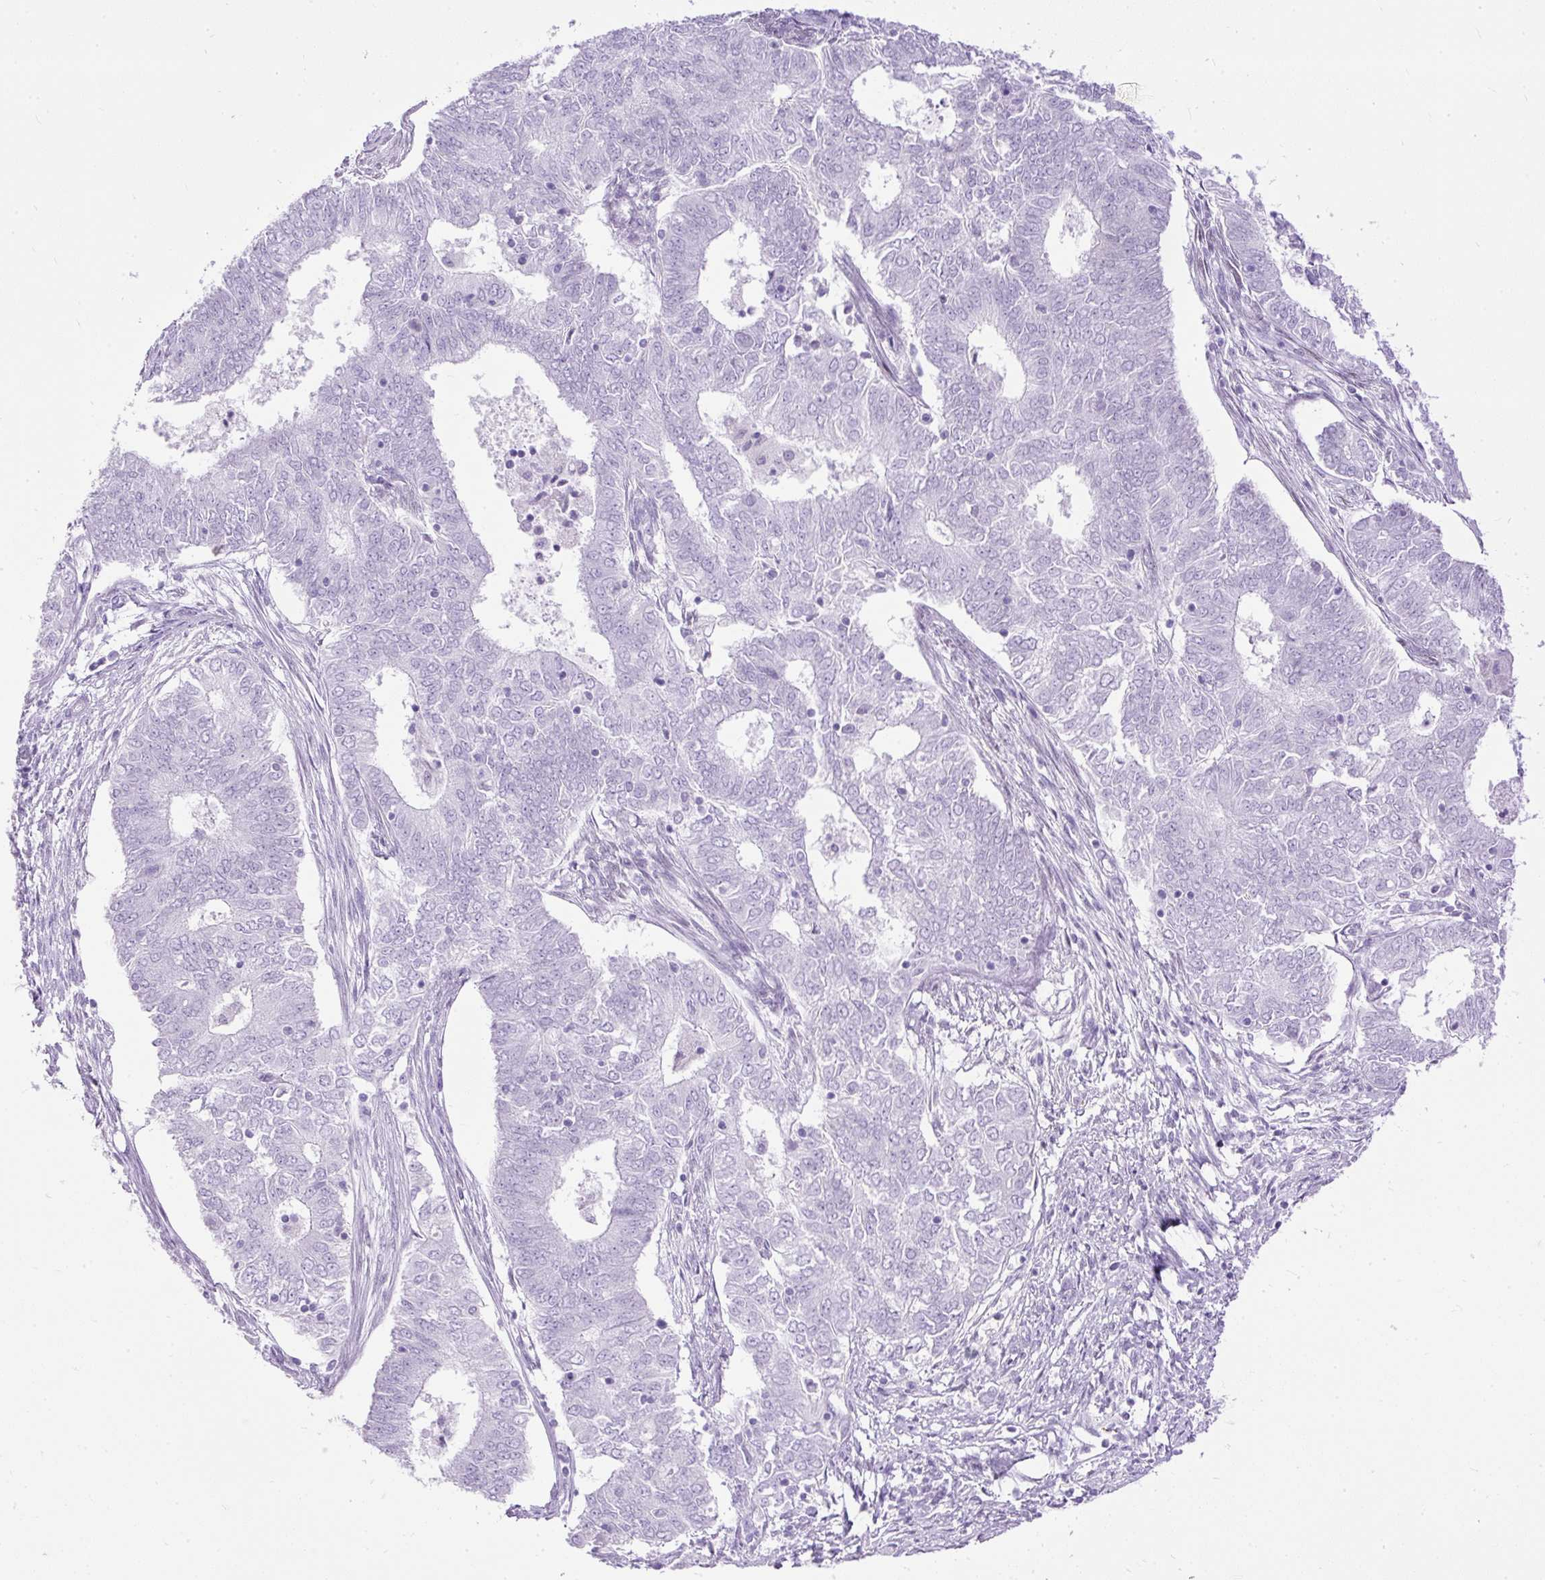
{"staining": {"intensity": "negative", "quantity": "none", "location": "none"}, "tissue": "endometrial cancer", "cell_type": "Tumor cells", "image_type": "cancer", "snomed": [{"axis": "morphology", "description": "Adenocarcinoma, NOS"}, {"axis": "topography", "description": "Endometrium"}], "caption": "DAB immunohistochemical staining of endometrial cancer (adenocarcinoma) exhibits no significant staining in tumor cells.", "gene": "HEY1", "patient": {"sex": "female", "age": 62}}